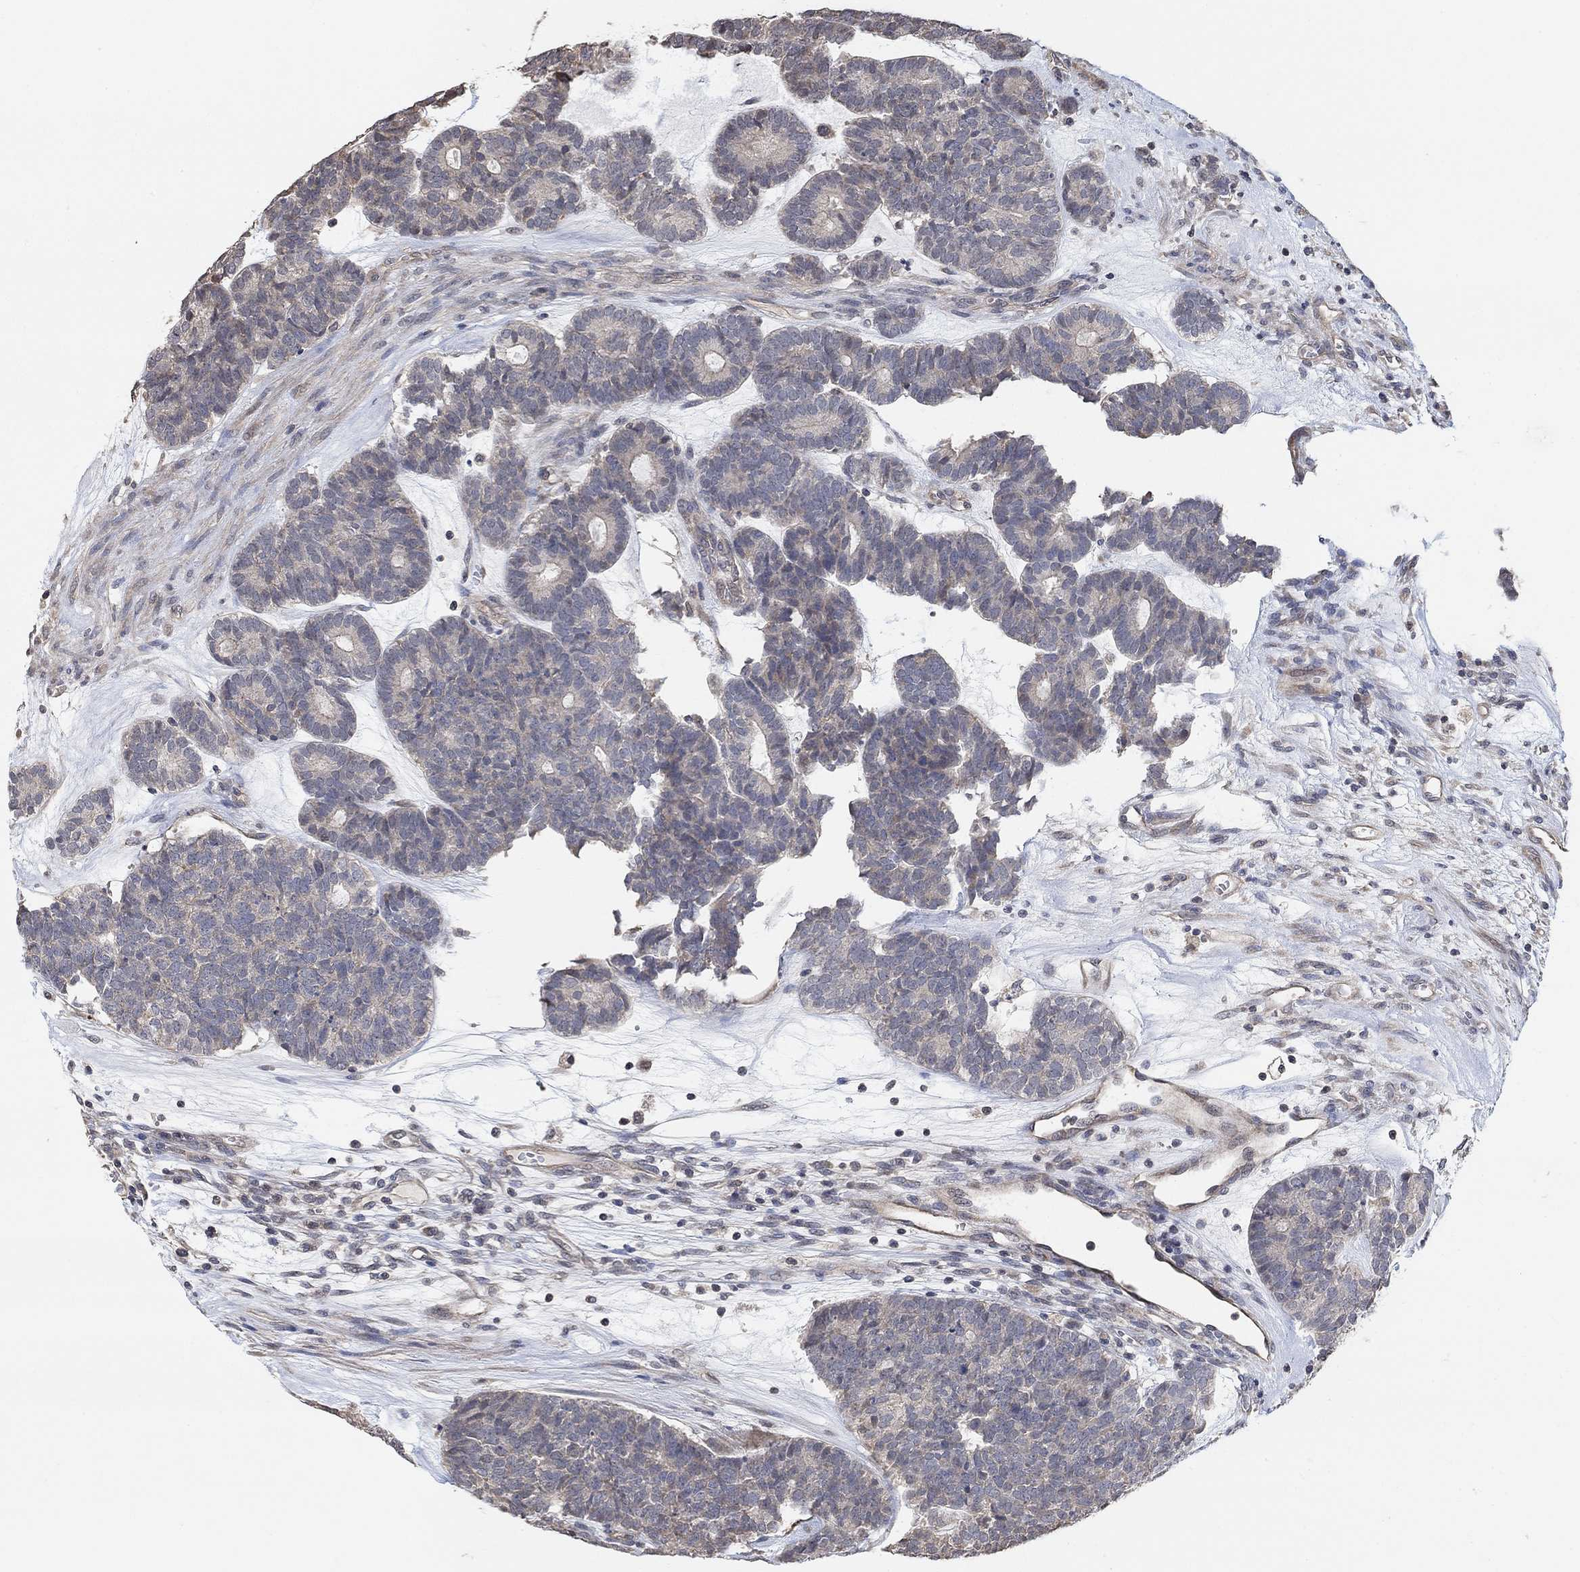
{"staining": {"intensity": "negative", "quantity": "none", "location": "none"}, "tissue": "head and neck cancer", "cell_type": "Tumor cells", "image_type": "cancer", "snomed": [{"axis": "morphology", "description": "Adenocarcinoma, NOS"}, {"axis": "topography", "description": "Head-Neck"}], "caption": "This micrograph is of head and neck adenocarcinoma stained with immunohistochemistry (IHC) to label a protein in brown with the nuclei are counter-stained blue. There is no expression in tumor cells. (DAB (3,3'-diaminobenzidine) IHC visualized using brightfield microscopy, high magnification).", "gene": "UNC5B", "patient": {"sex": "female", "age": 81}}